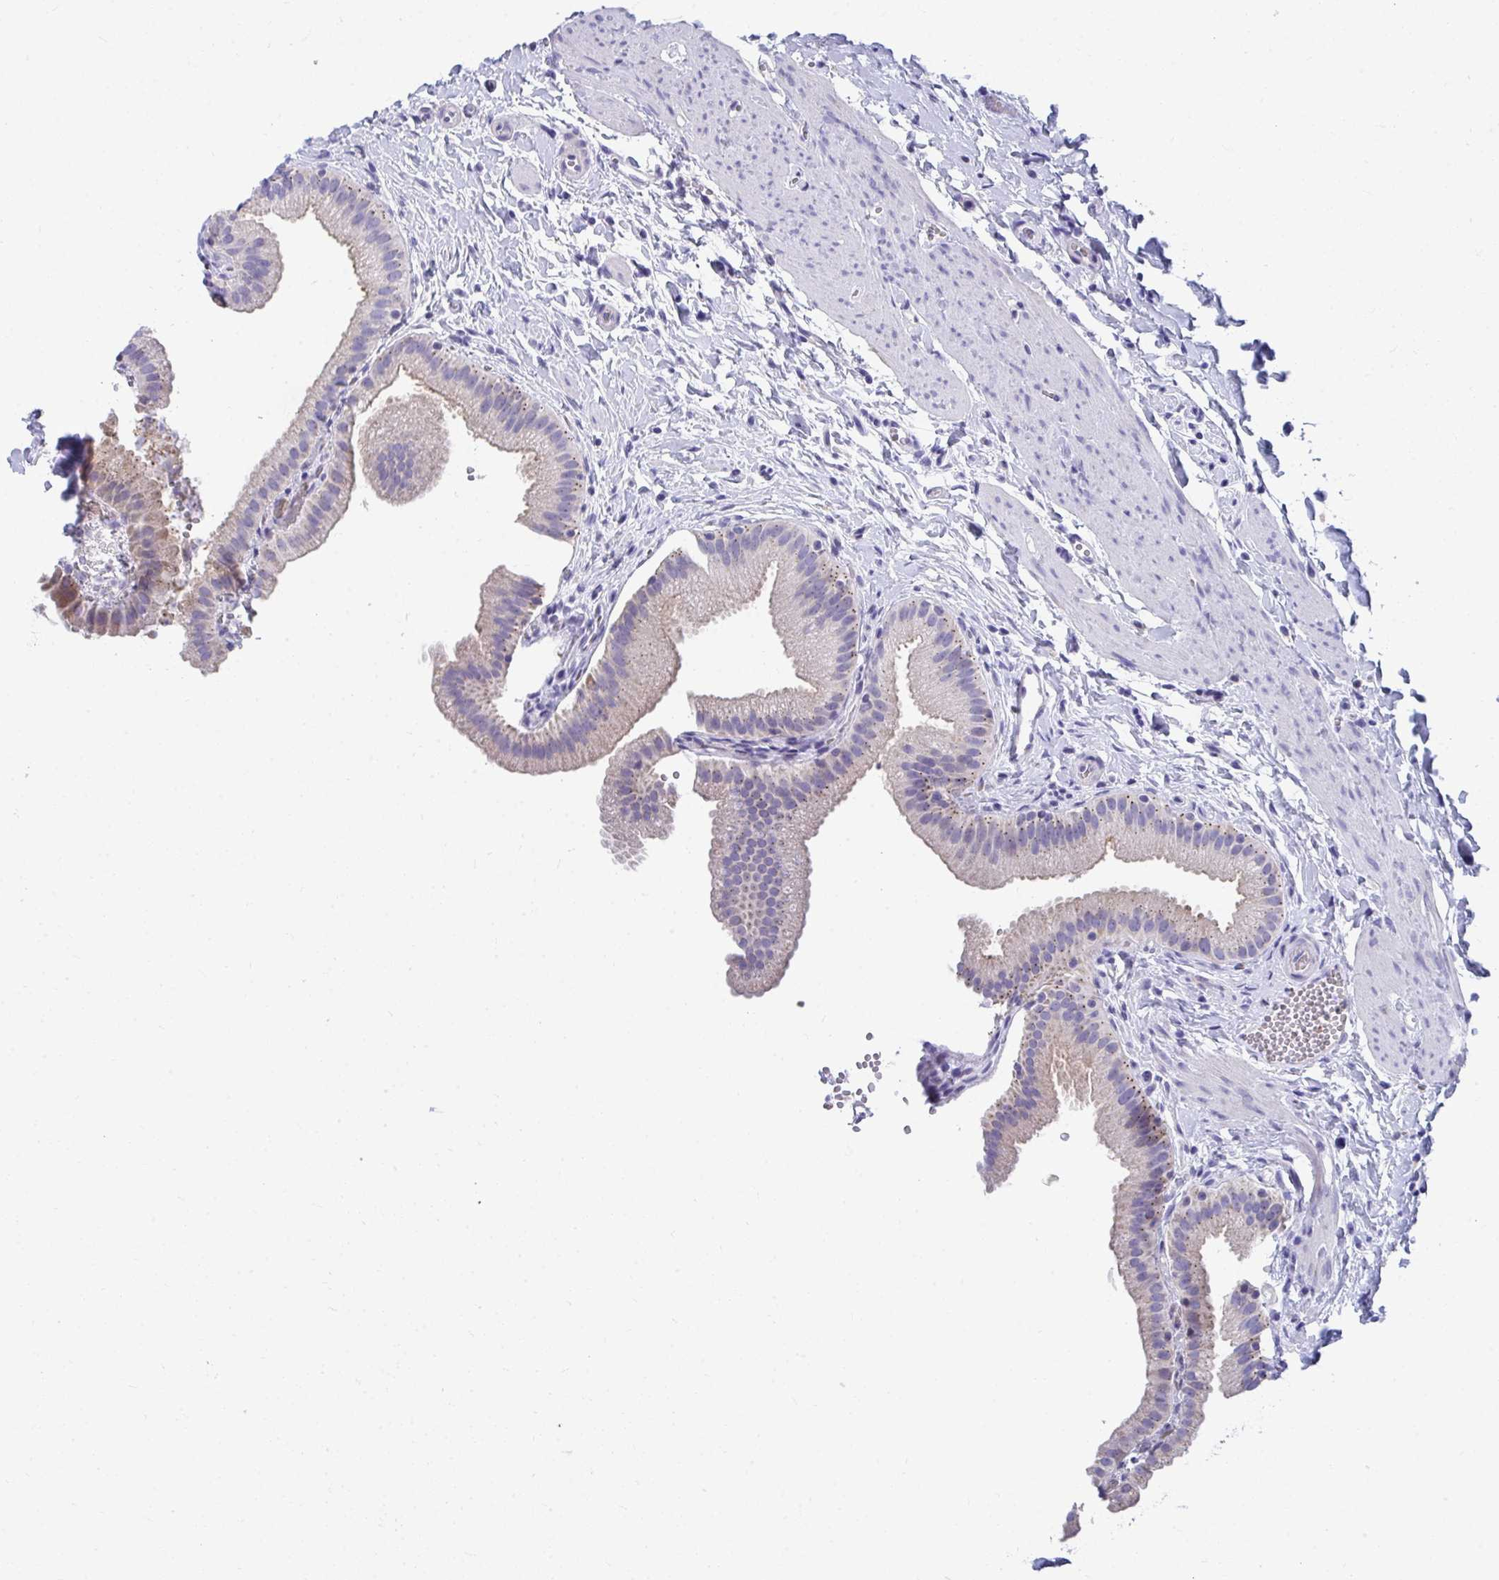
{"staining": {"intensity": "weak", "quantity": "<25%", "location": "cytoplasmic/membranous"}, "tissue": "gallbladder", "cell_type": "Glandular cells", "image_type": "normal", "snomed": [{"axis": "morphology", "description": "Normal tissue, NOS"}, {"axis": "topography", "description": "Gallbladder"}], "caption": "Immunohistochemistry (IHC) of normal gallbladder exhibits no positivity in glandular cells. (Brightfield microscopy of DAB (3,3'-diaminobenzidine) IHC at high magnification).", "gene": "TMPRSS2", "patient": {"sex": "female", "age": 63}}